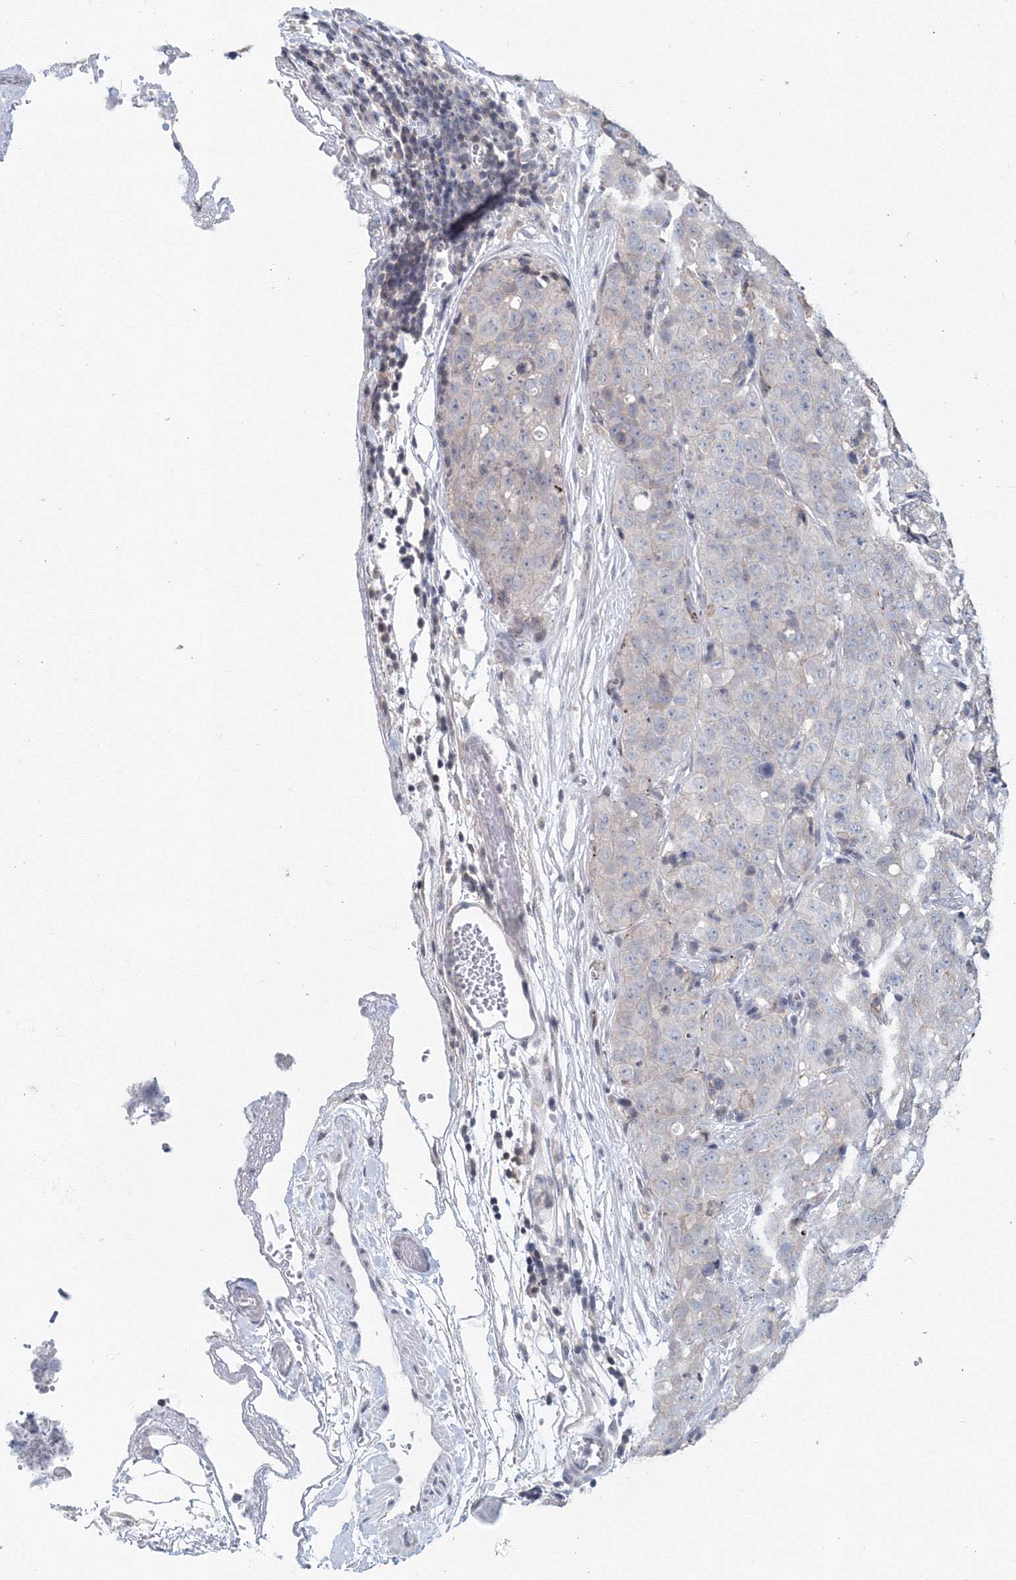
{"staining": {"intensity": "negative", "quantity": "none", "location": "none"}, "tissue": "stomach cancer", "cell_type": "Tumor cells", "image_type": "cancer", "snomed": [{"axis": "morphology", "description": "Normal tissue, NOS"}, {"axis": "morphology", "description": "Adenocarcinoma, NOS"}, {"axis": "topography", "description": "Lymph node"}, {"axis": "topography", "description": "Stomach"}], "caption": "High power microscopy micrograph of an immunohistochemistry image of stomach adenocarcinoma, revealing no significant staining in tumor cells.", "gene": "SLC7A7", "patient": {"sex": "male", "age": 48}}